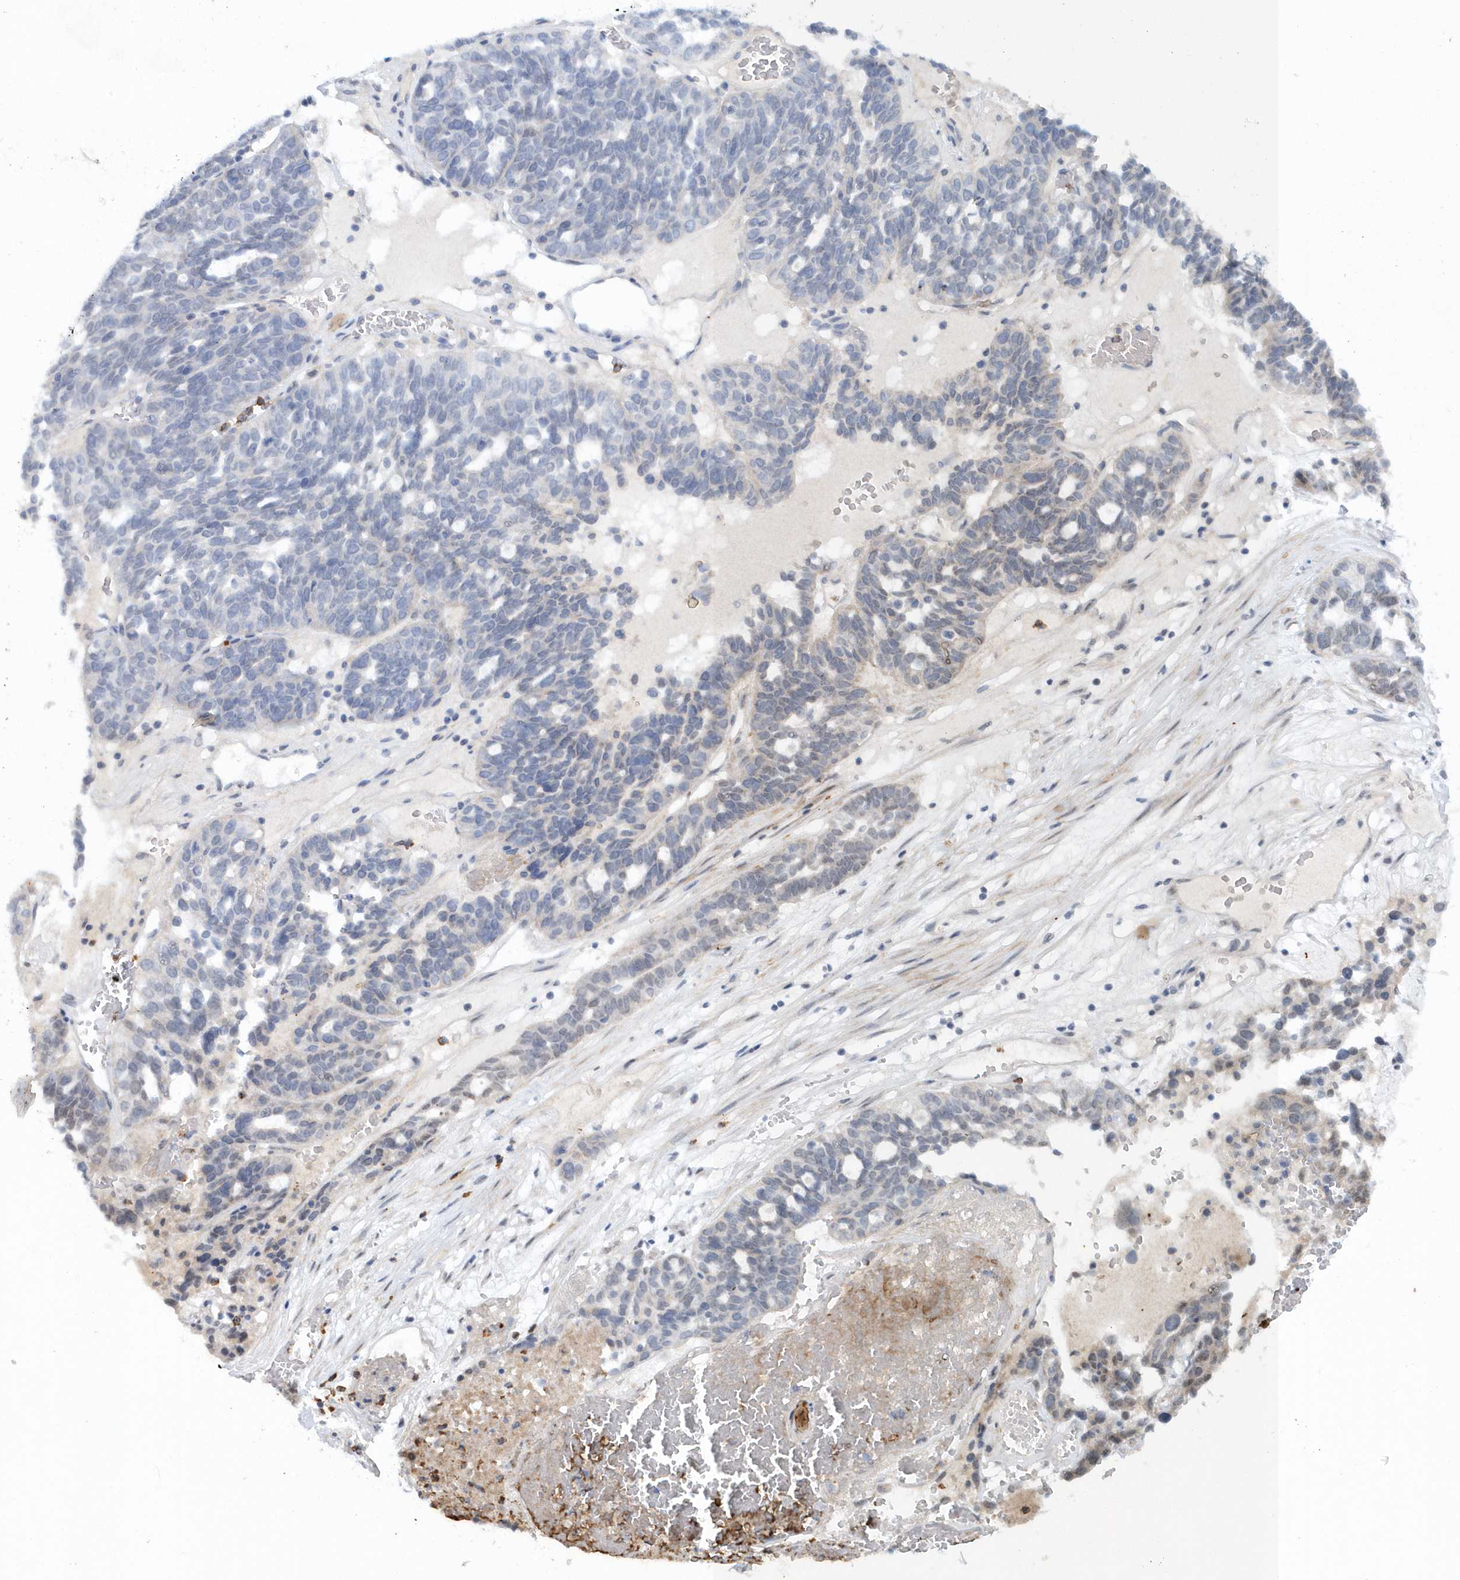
{"staining": {"intensity": "negative", "quantity": "none", "location": "none"}, "tissue": "ovarian cancer", "cell_type": "Tumor cells", "image_type": "cancer", "snomed": [{"axis": "morphology", "description": "Cystadenocarcinoma, serous, NOS"}, {"axis": "topography", "description": "Ovary"}], "caption": "This image is of ovarian cancer (serous cystadenocarcinoma) stained with immunohistochemistry to label a protein in brown with the nuclei are counter-stained blue. There is no expression in tumor cells. The staining was performed using DAB to visualize the protein expression in brown, while the nuclei were stained in blue with hematoxylin (Magnification: 20x).", "gene": "ASCL4", "patient": {"sex": "female", "age": 59}}